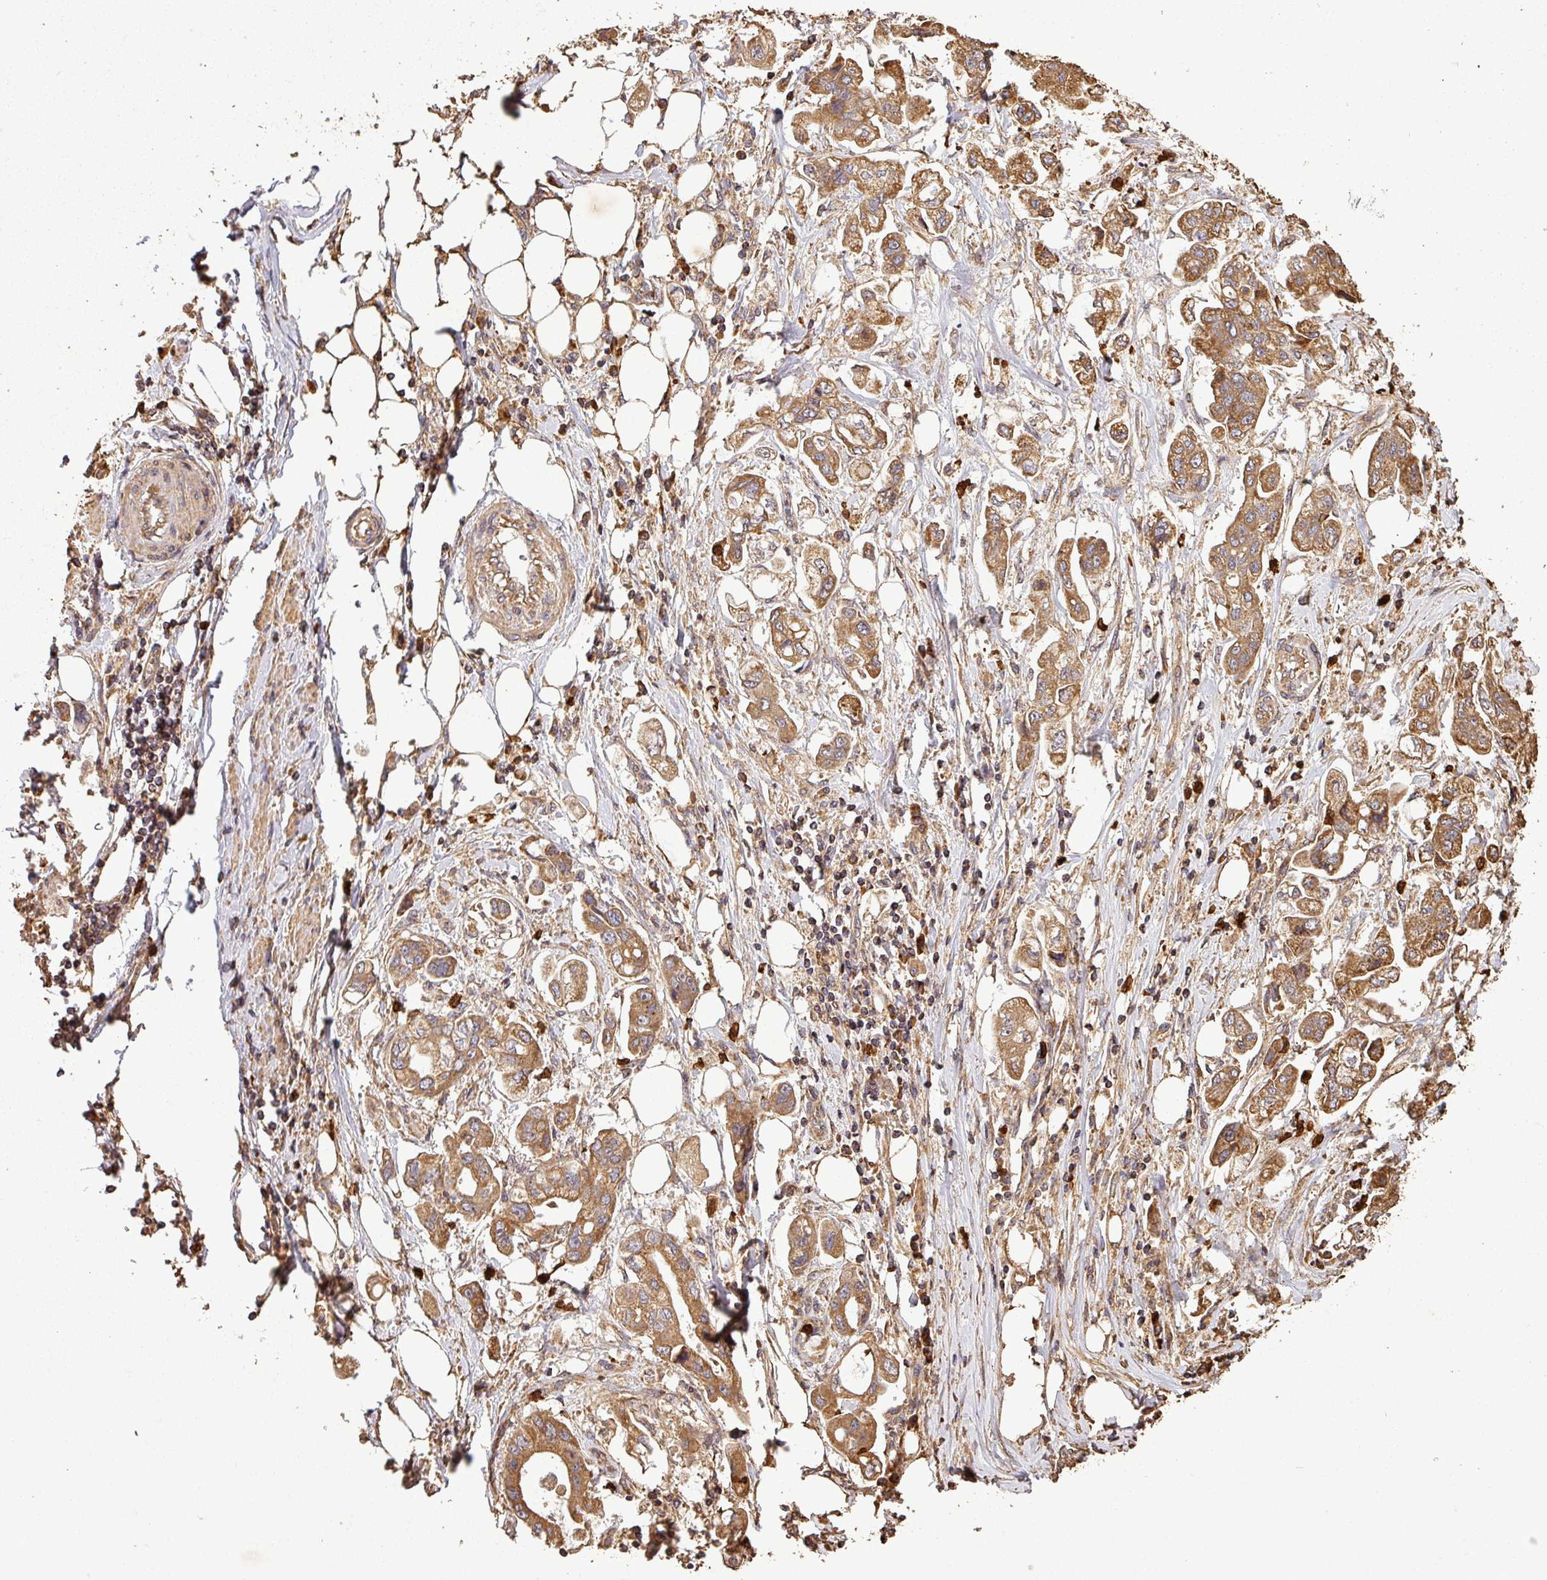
{"staining": {"intensity": "moderate", "quantity": ">75%", "location": "cytoplasmic/membranous"}, "tissue": "stomach cancer", "cell_type": "Tumor cells", "image_type": "cancer", "snomed": [{"axis": "morphology", "description": "Adenocarcinoma, NOS"}, {"axis": "topography", "description": "Stomach"}], "caption": "Moderate cytoplasmic/membranous staining for a protein is present in about >75% of tumor cells of adenocarcinoma (stomach) using immunohistochemistry.", "gene": "PLEKHM1", "patient": {"sex": "male", "age": 62}}